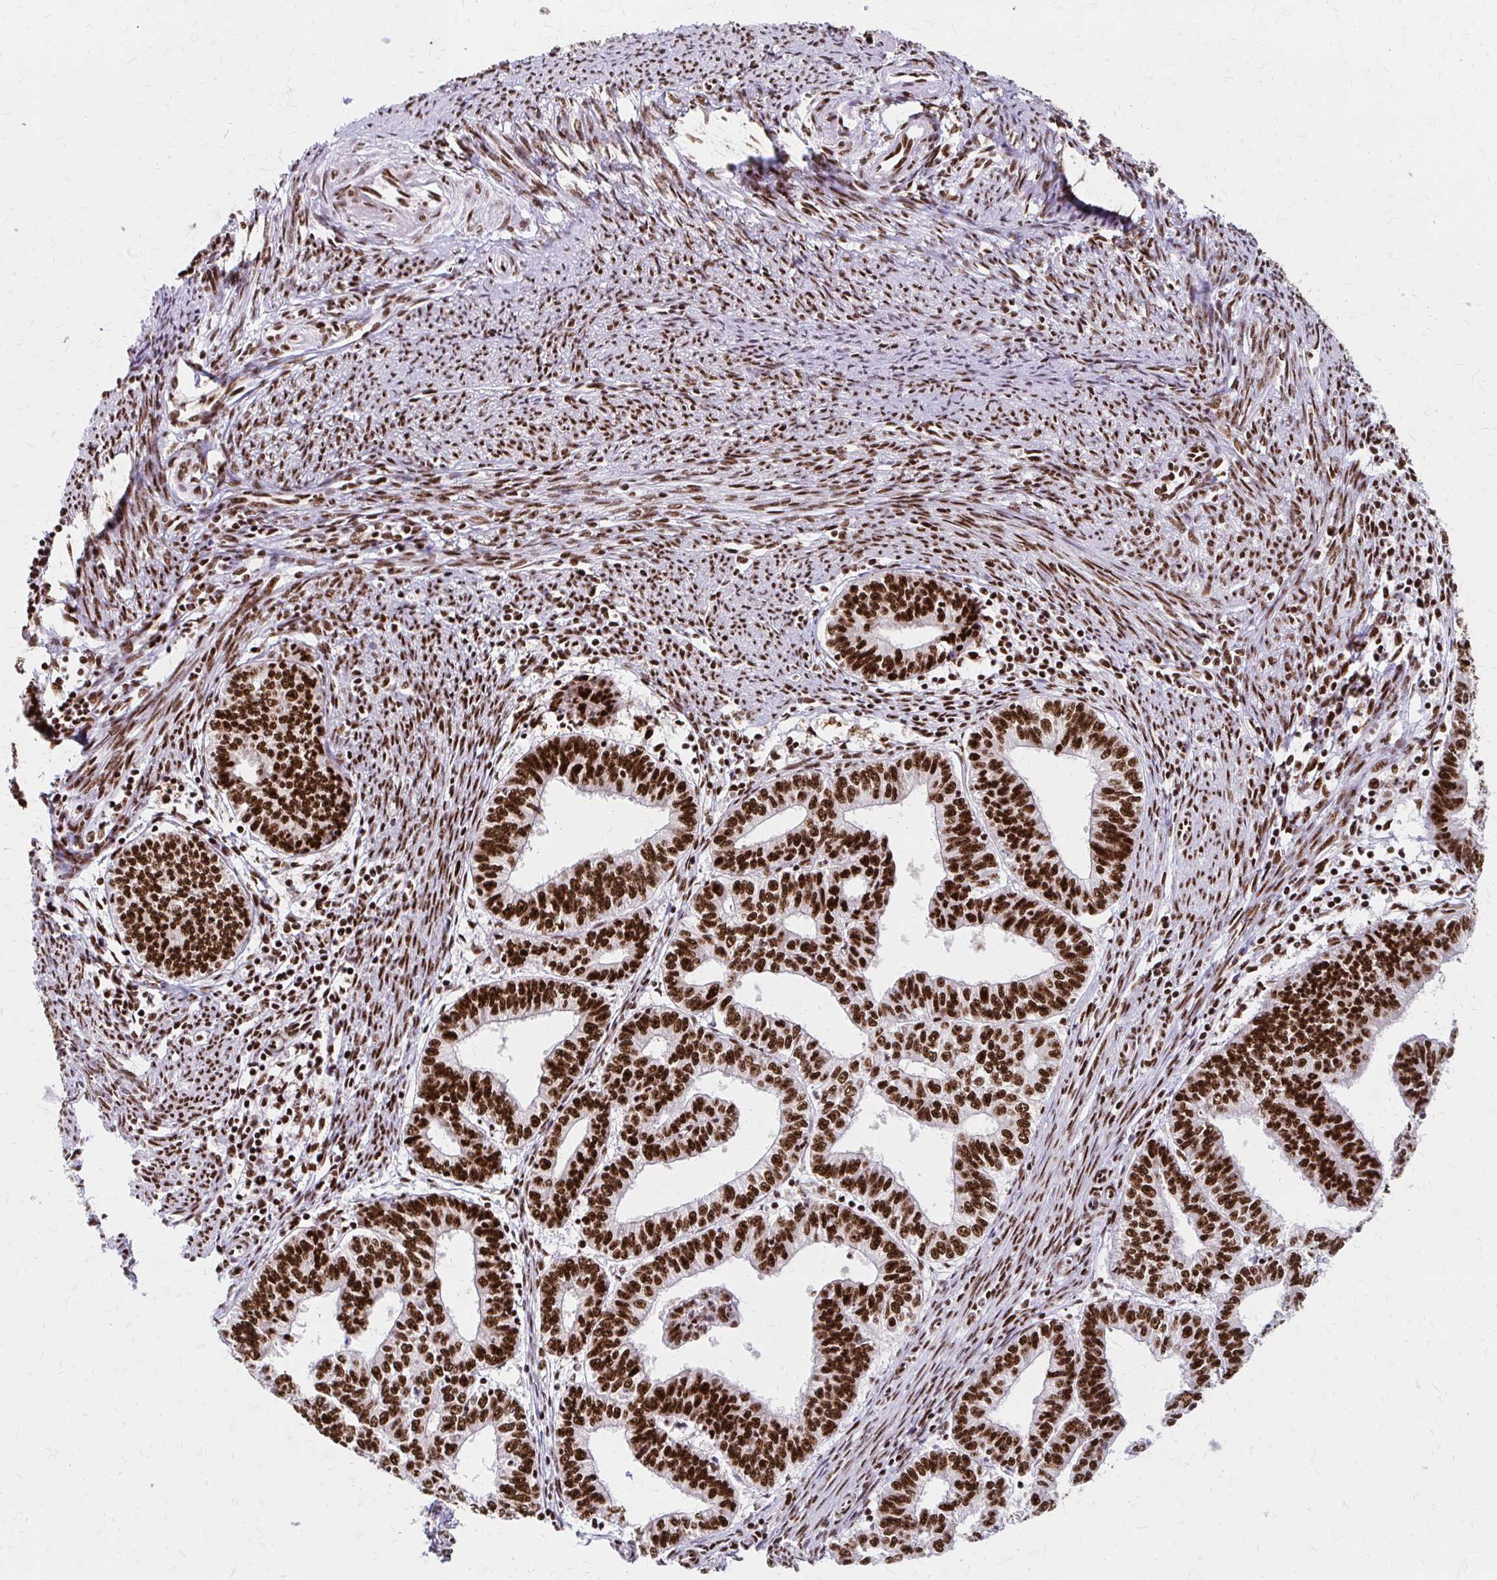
{"staining": {"intensity": "strong", "quantity": ">75%", "location": "nuclear"}, "tissue": "endometrial cancer", "cell_type": "Tumor cells", "image_type": "cancer", "snomed": [{"axis": "morphology", "description": "Adenocarcinoma, NOS"}, {"axis": "topography", "description": "Endometrium"}], "caption": "About >75% of tumor cells in endometrial cancer (adenocarcinoma) exhibit strong nuclear protein positivity as visualized by brown immunohistochemical staining.", "gene": "CNKSR3", "patient": {"sex": "female", "age": 61}}